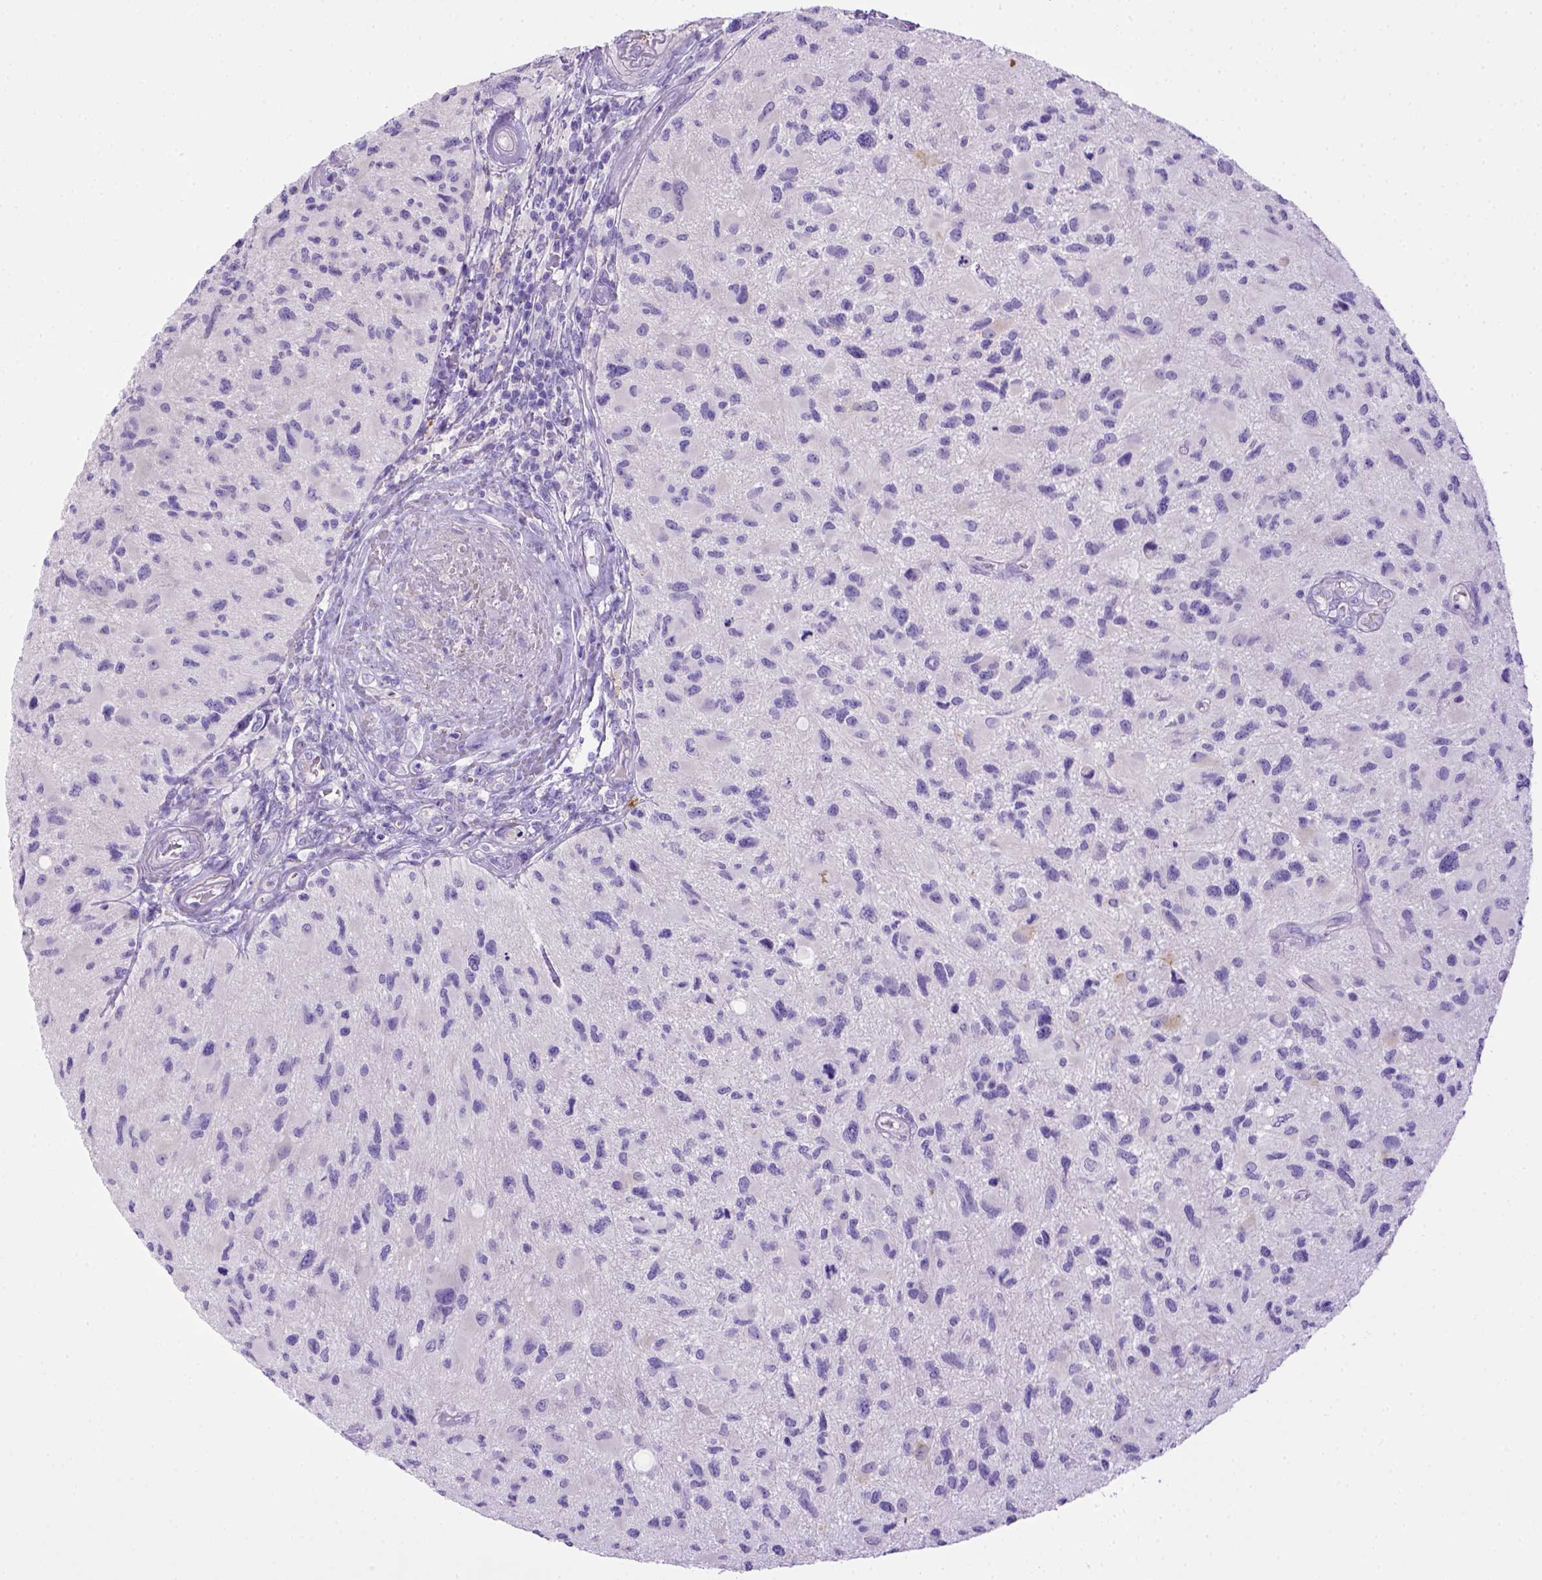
{"staining": {"intensity": "negative", "quantity": "none", "location": "none"}, "tissue": "glioma", "cell_type": "Tumor cells", "image_type": "cancer", "snomed": [{"axis": "morphology", "description": "Glioma, malignant, NOS"}, {"axis": "morphology", "description": "Glioma, malignant, High grade"}, {"axis": "topography", "description": "Brain"}], "caption": "Tumor cells show no significant protein staining in malignant glioma (high-grade). Brightfield microscopy of IHC stained with DAB (brown) and hematoxylin (blue), captured at high magnification.", "gene": "BAAT", "patient": {"sex": "female", "age": 71}}